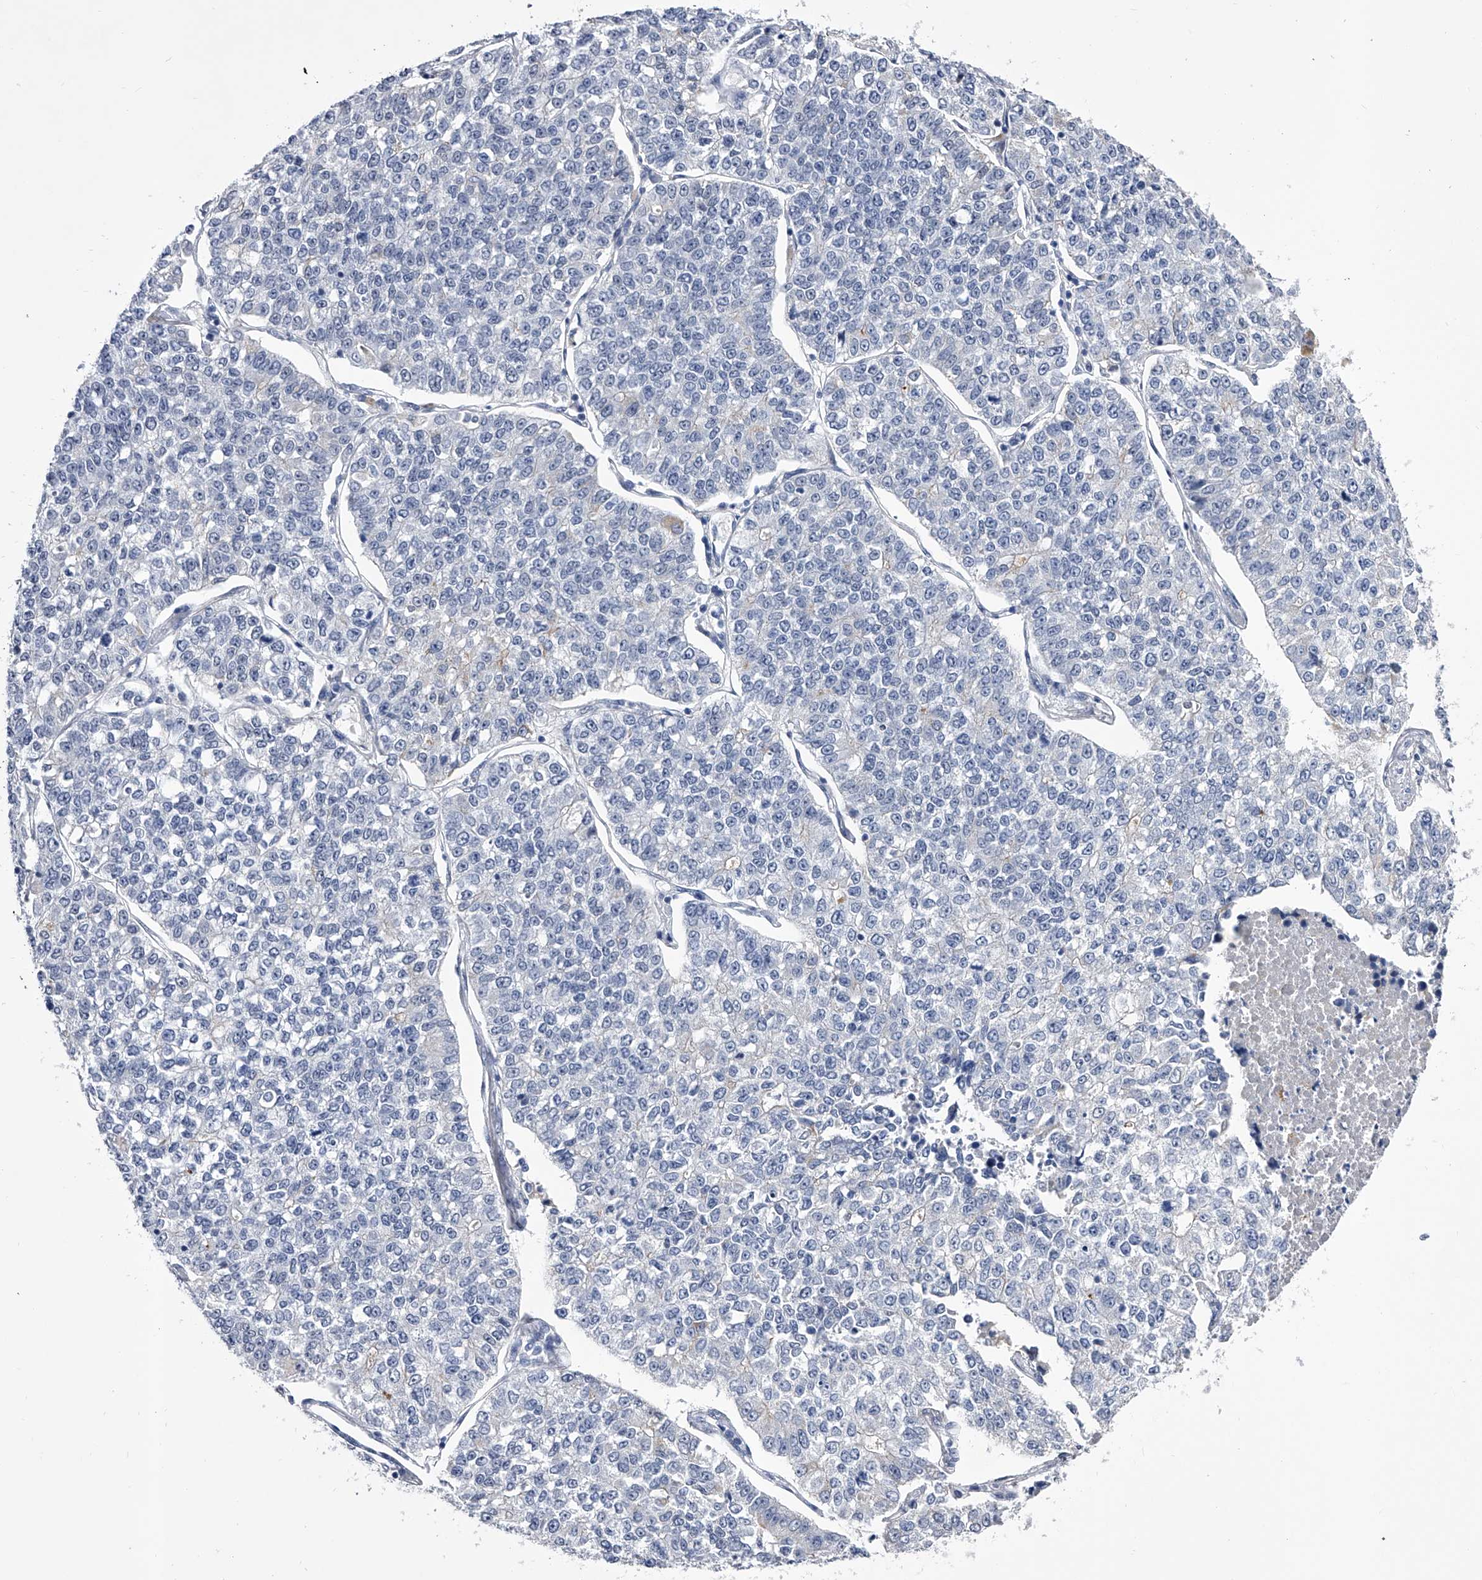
{"staining": {"intensity": "negative", "quantity": "none", "location": "none"}, "tissue": "lung cancer", "cell_type": "Tumor cells", "image_type": "cancer", "snomed": [{"axis": "morphology", "description": "Adenocarcinoma, NOS"}, {"axis": "topography", "description": "Lung"}], "caption": "A micrograph of human lung adenocarcinoma is negative for staining in tumor cells.", "gene": "CRISP2", "patient": {"sex": "male", "age": 49}}